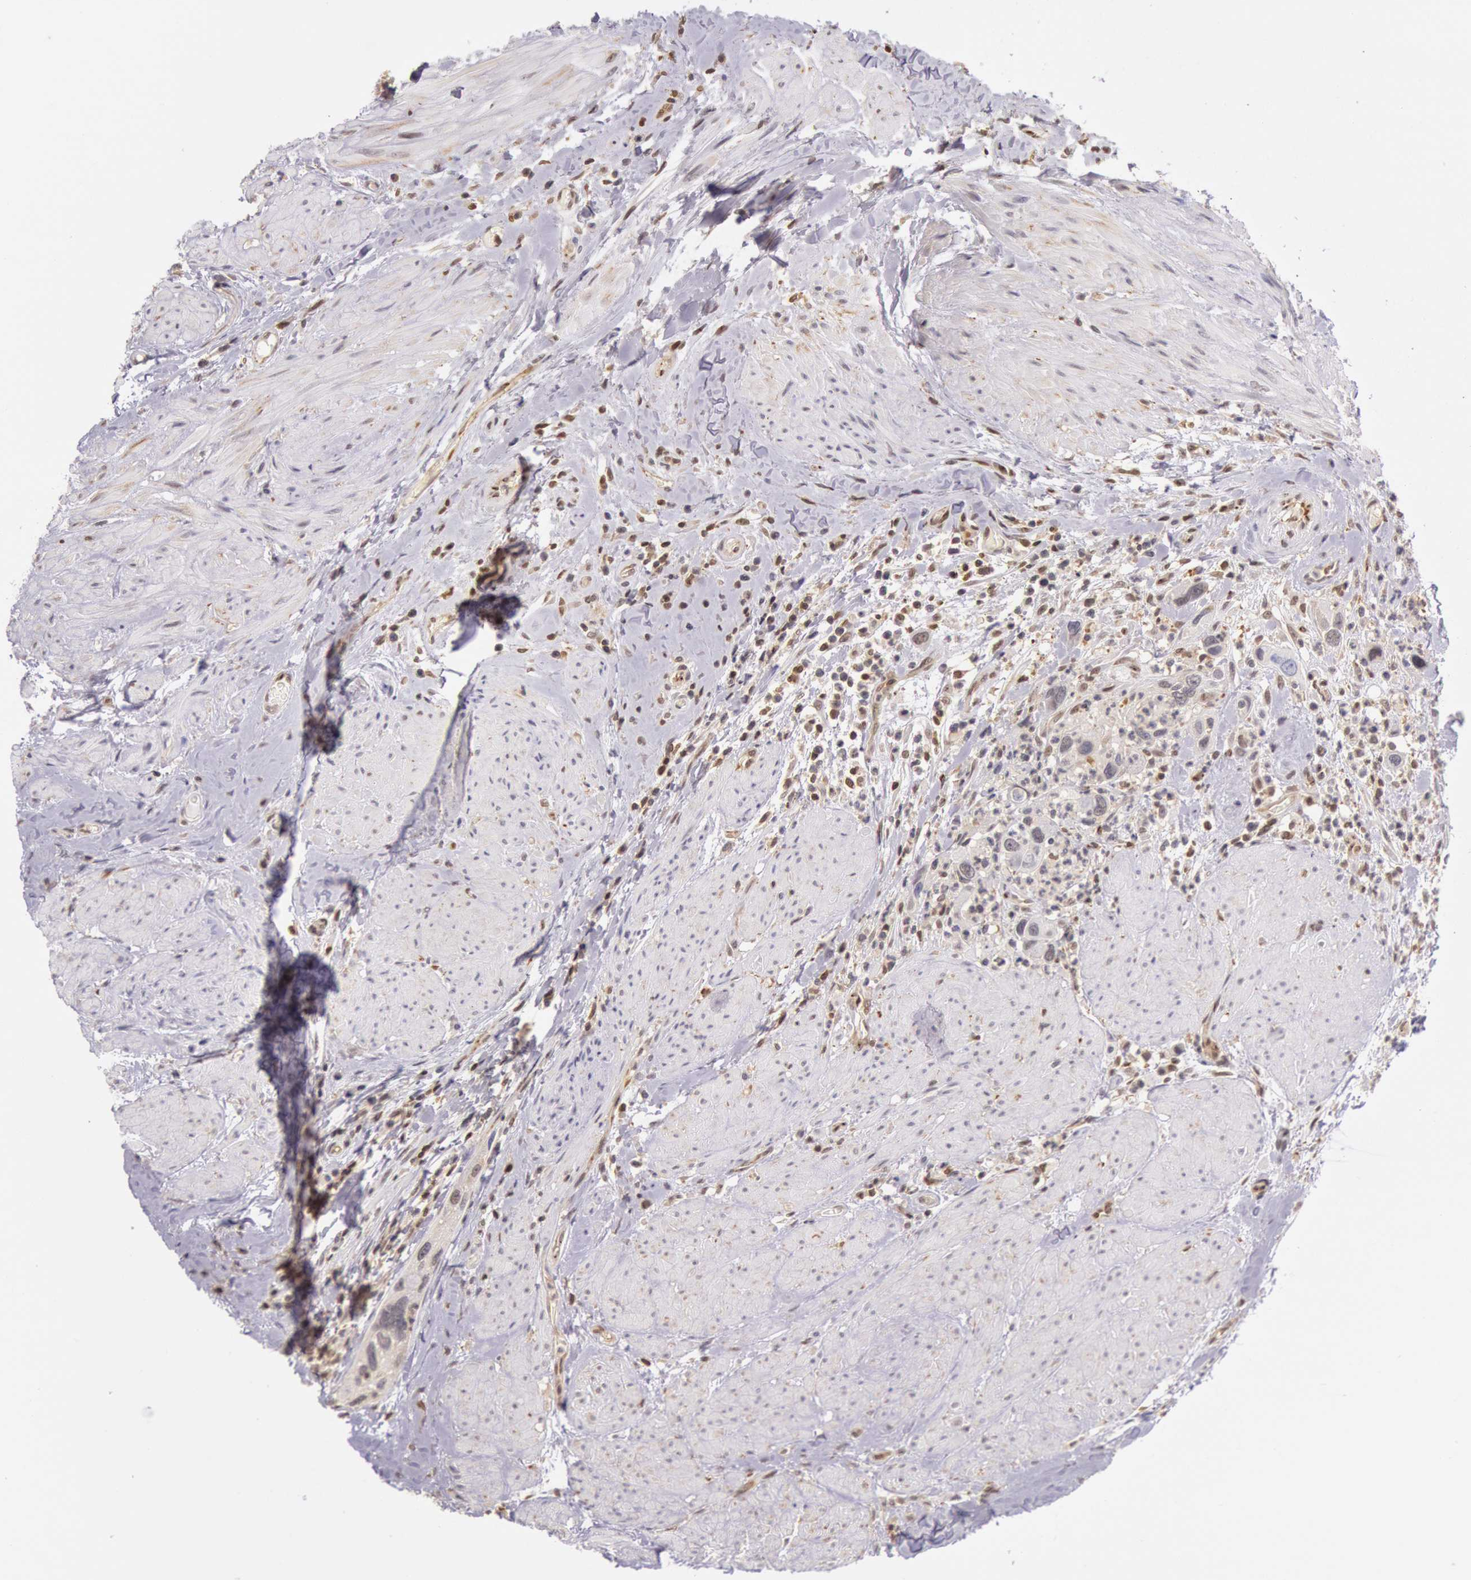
{"staining": {"intensity": "negative", "quantity": "none", "location": "none"}, "tissue": "urothelial cancer", "cell_type": "Tumor cells", "image_type": "cancer", "snomed": [{"axis": "morphology", "description": "Urothelial carcinoma, High grade"}, {"axis": "topography", "description": "Urinary bladder"}], "caption": "Immunohistochemistry (IHC) histopathology image of human urothelial cancer stained for a protein (brown), which exhibits no positivity in tumor cells.", "gene": "HIF1A", "patient": {"sex": "male", "age": 66}}